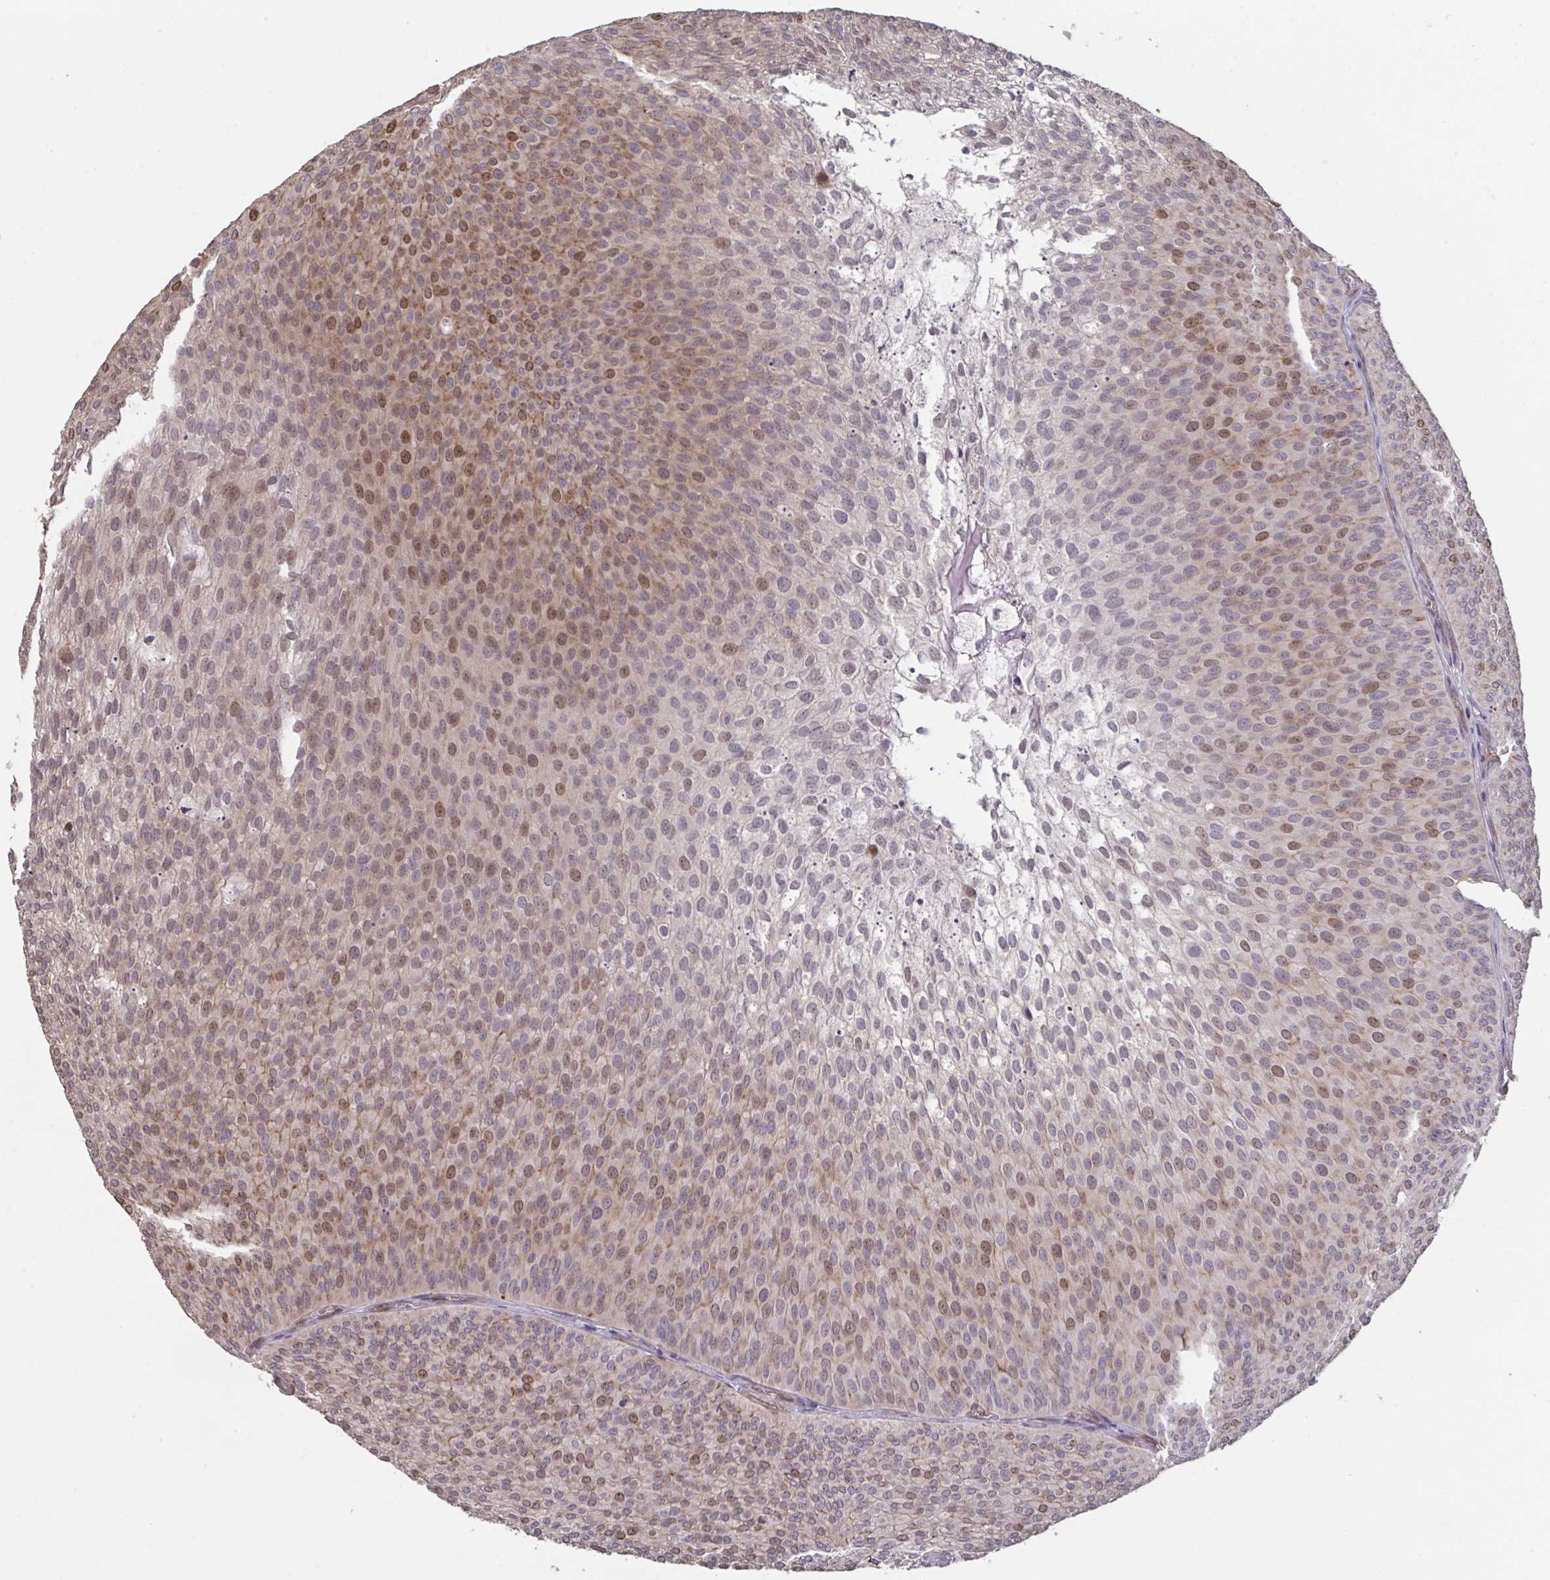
{"staining": {"intensity": "moderate", "quantity": "<25%", "location": "nuclear"}, "tissue": "urothelial cancer", "cell_type": "Tumor cells", "image_type": "cancer", "snomed": [{"axis": "morphology", "description": "Urothelial carcinoma, Low grade"}, {"axis": "topography", "description": "Urinary bladder"}], "caption": "Brown immunohistochemical staining in human urothelial carcinoma (low-grade) displays moderate nuclear expression in about <25% of tumor cells.", "gene": "IPO5", "patient": {"sex": "male", "age": 91}}